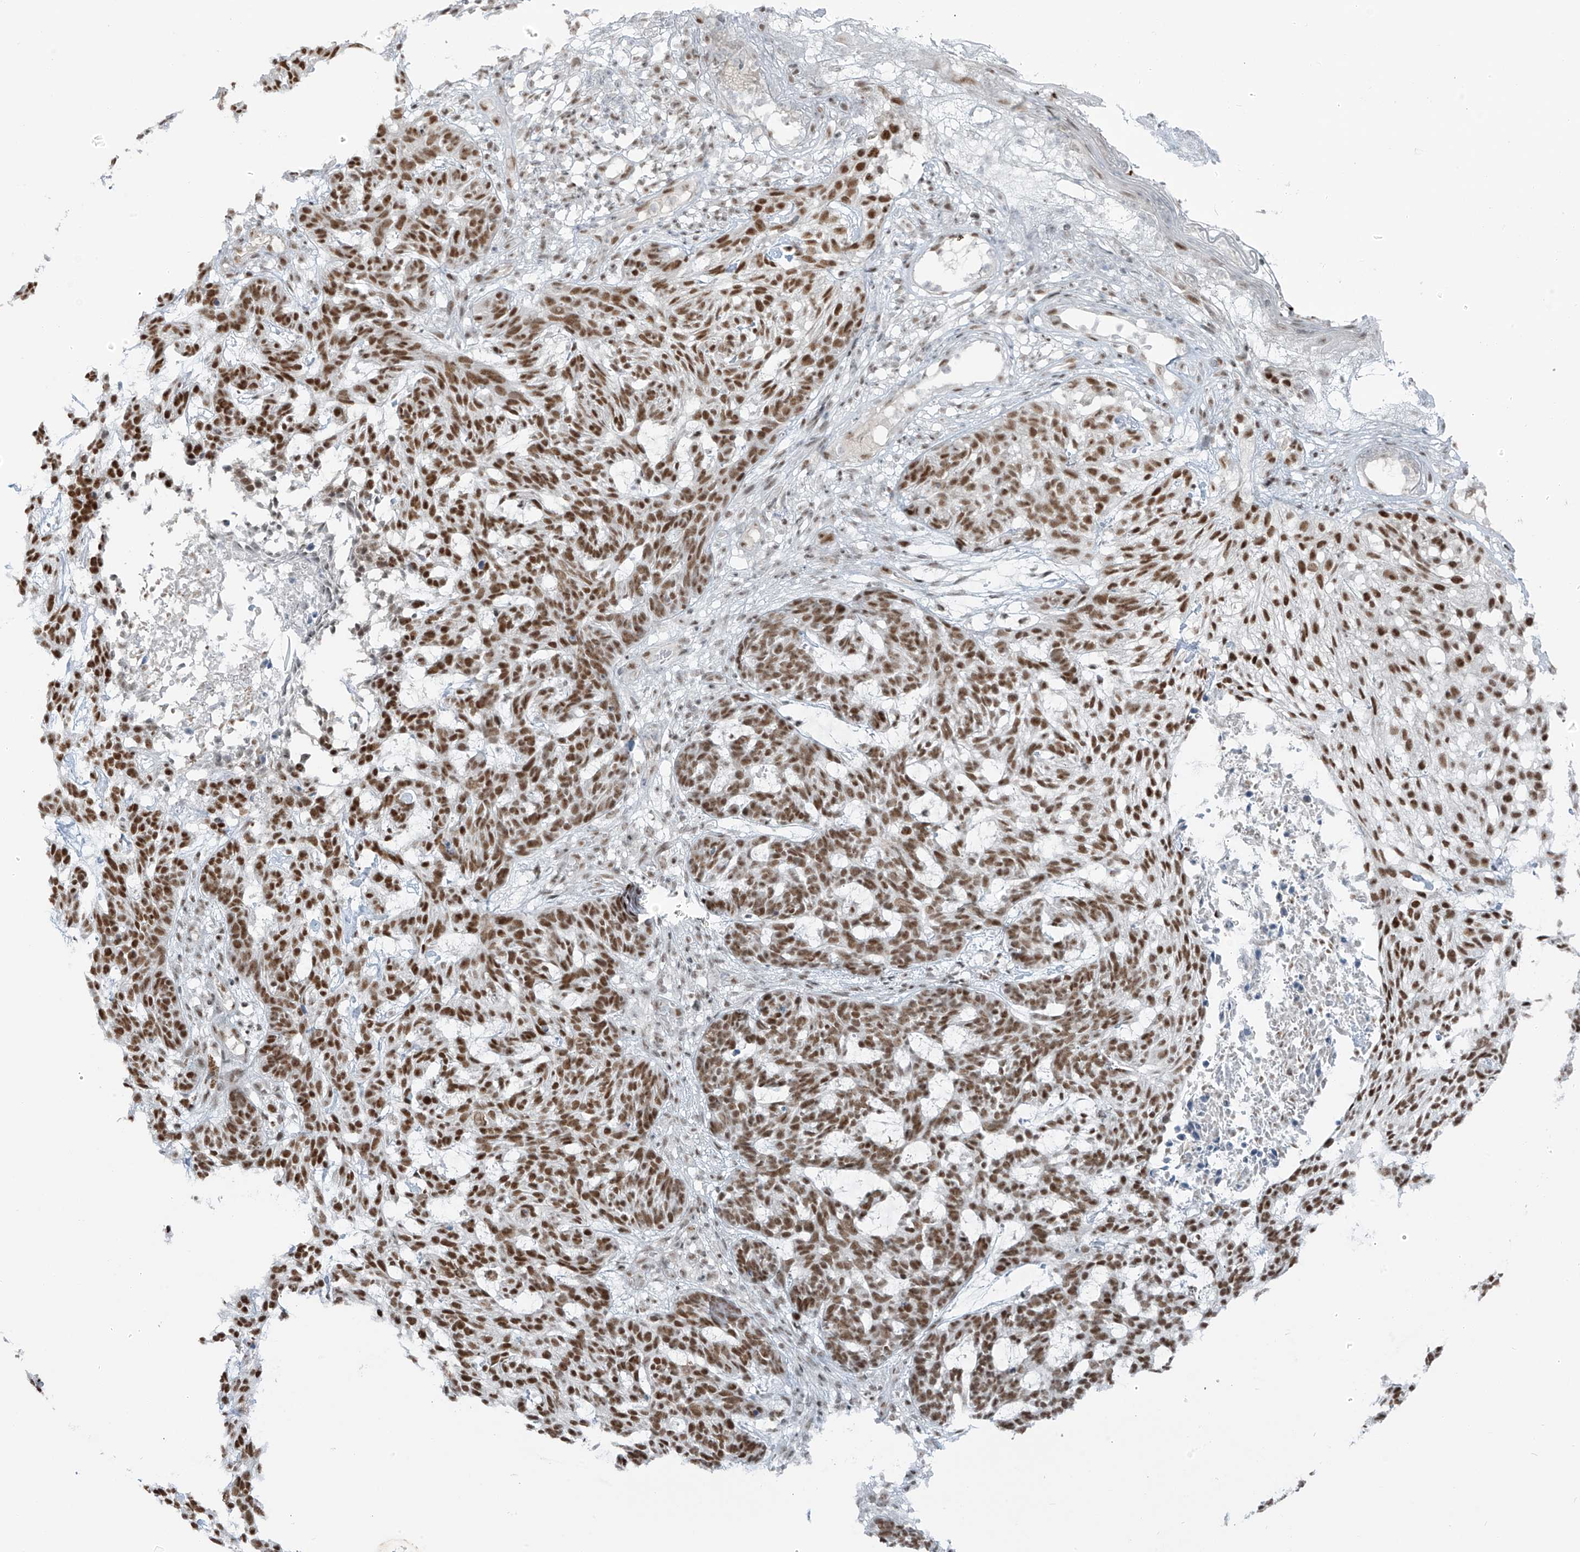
{"staining": {"intensity": "moderate", "quantity": ">75%", "location": "nuclear"}, "tissue": "skin cancer", "cell_type": "Tumor cells", "image_type": "cancer", "snomed": [{"axis": "morphology", "description": "Basal cell carcinoma"}, {"axis": "topography", "description": "Skin"}], "caption": "A brown stain shows moderate nuclear staining of a protein in skin basal cell carcinoma tumor cells. (brown staining indicates protein expression, while blue staining denotes nuclei).", "gene": "WRNIP1", "patient": {"sex": "male", "age": 85}}